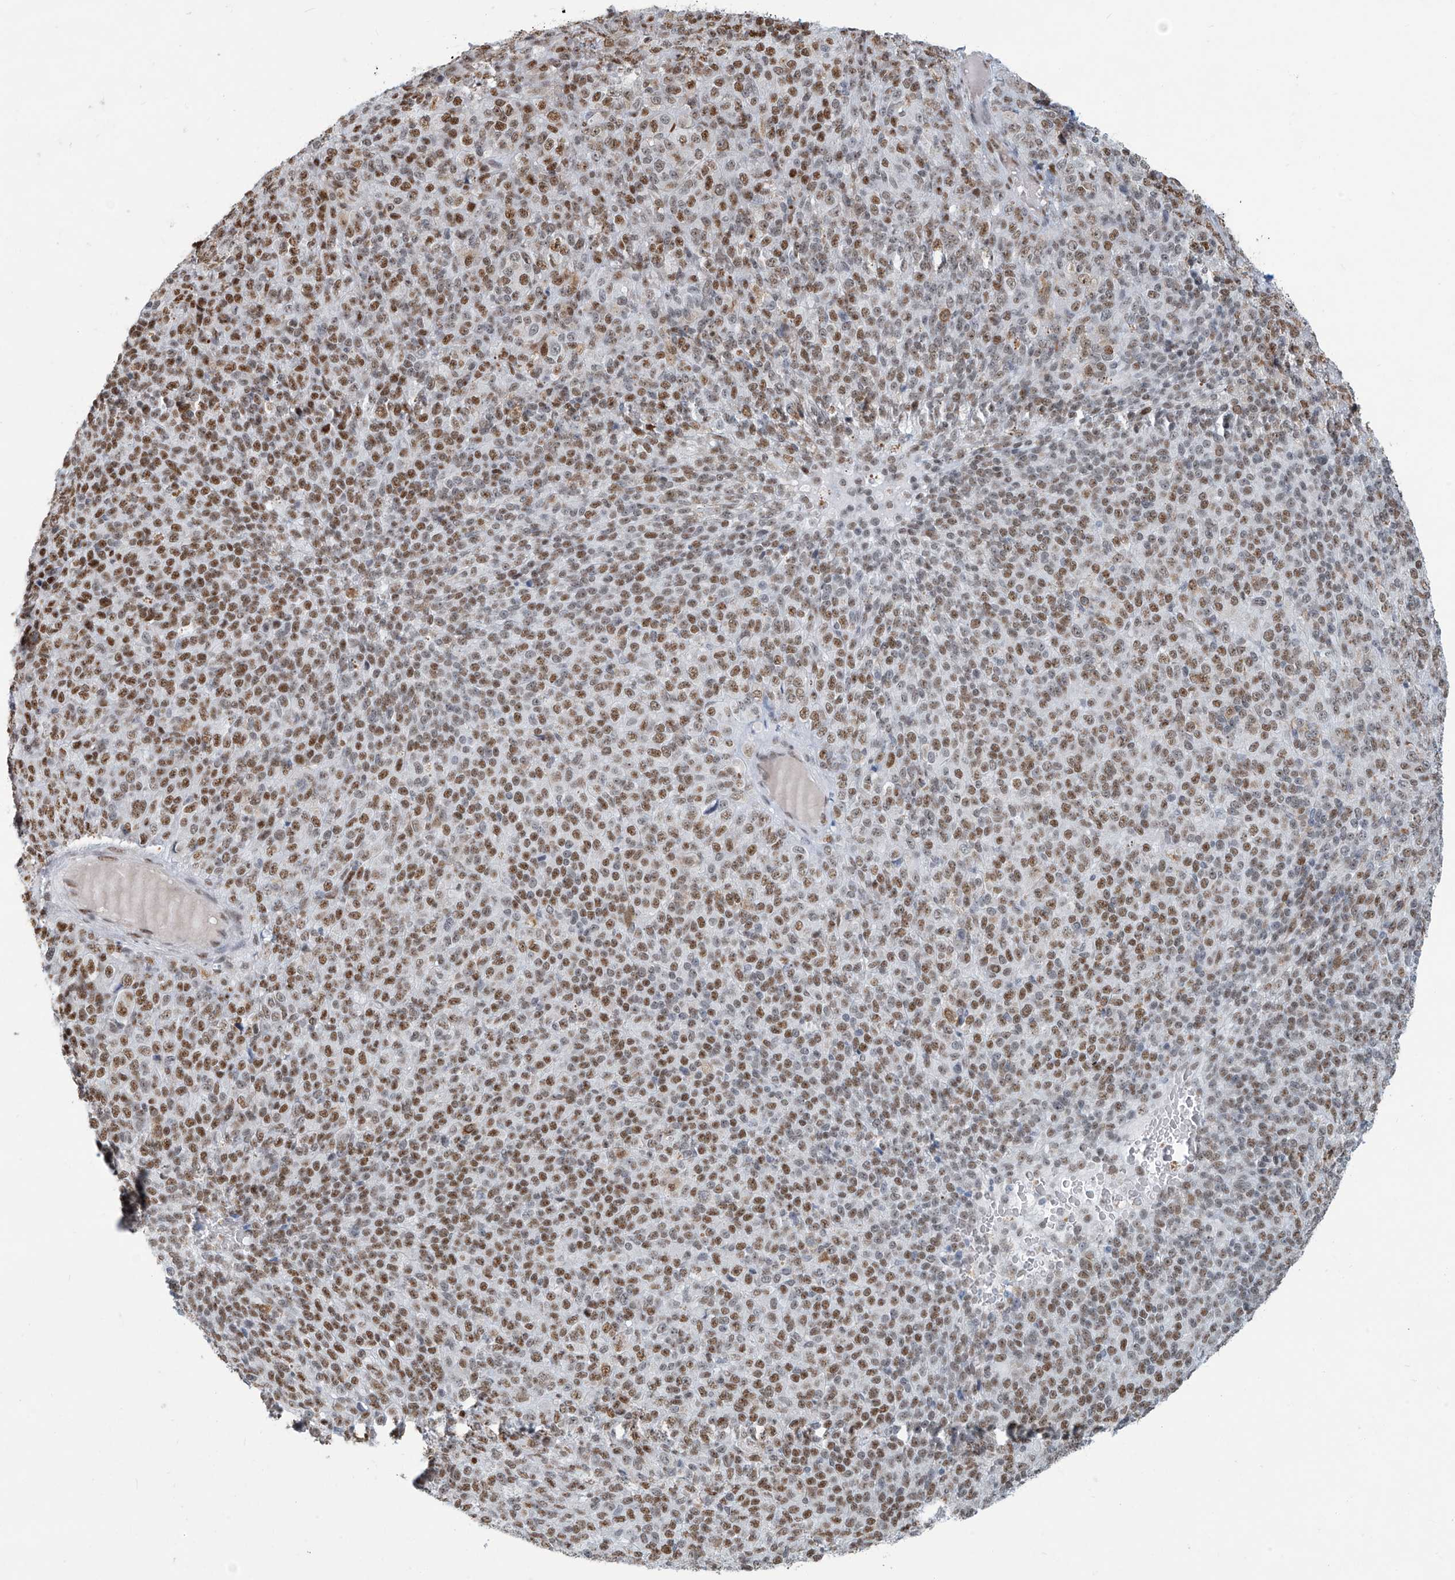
{"staining": {"intensity": "strong", "quantity": ">75%", "location": "nuclear"}, "tissue": "melanoma", "cell_type": "Tumor cells", "image_type": "cancer", "snomed": [{"axis": "morphology", "description": "Malignant melanoma, Metastatic site"}, {"axis": "topography", "description": "Brain"}], "caption": "Strong nuclear expression for a protein is appreciated in about >75% of tumor cells of melanoma using immunohistochemistry.", "gene": "SARNP", "patient": {"sex": "female", "age": 56}}